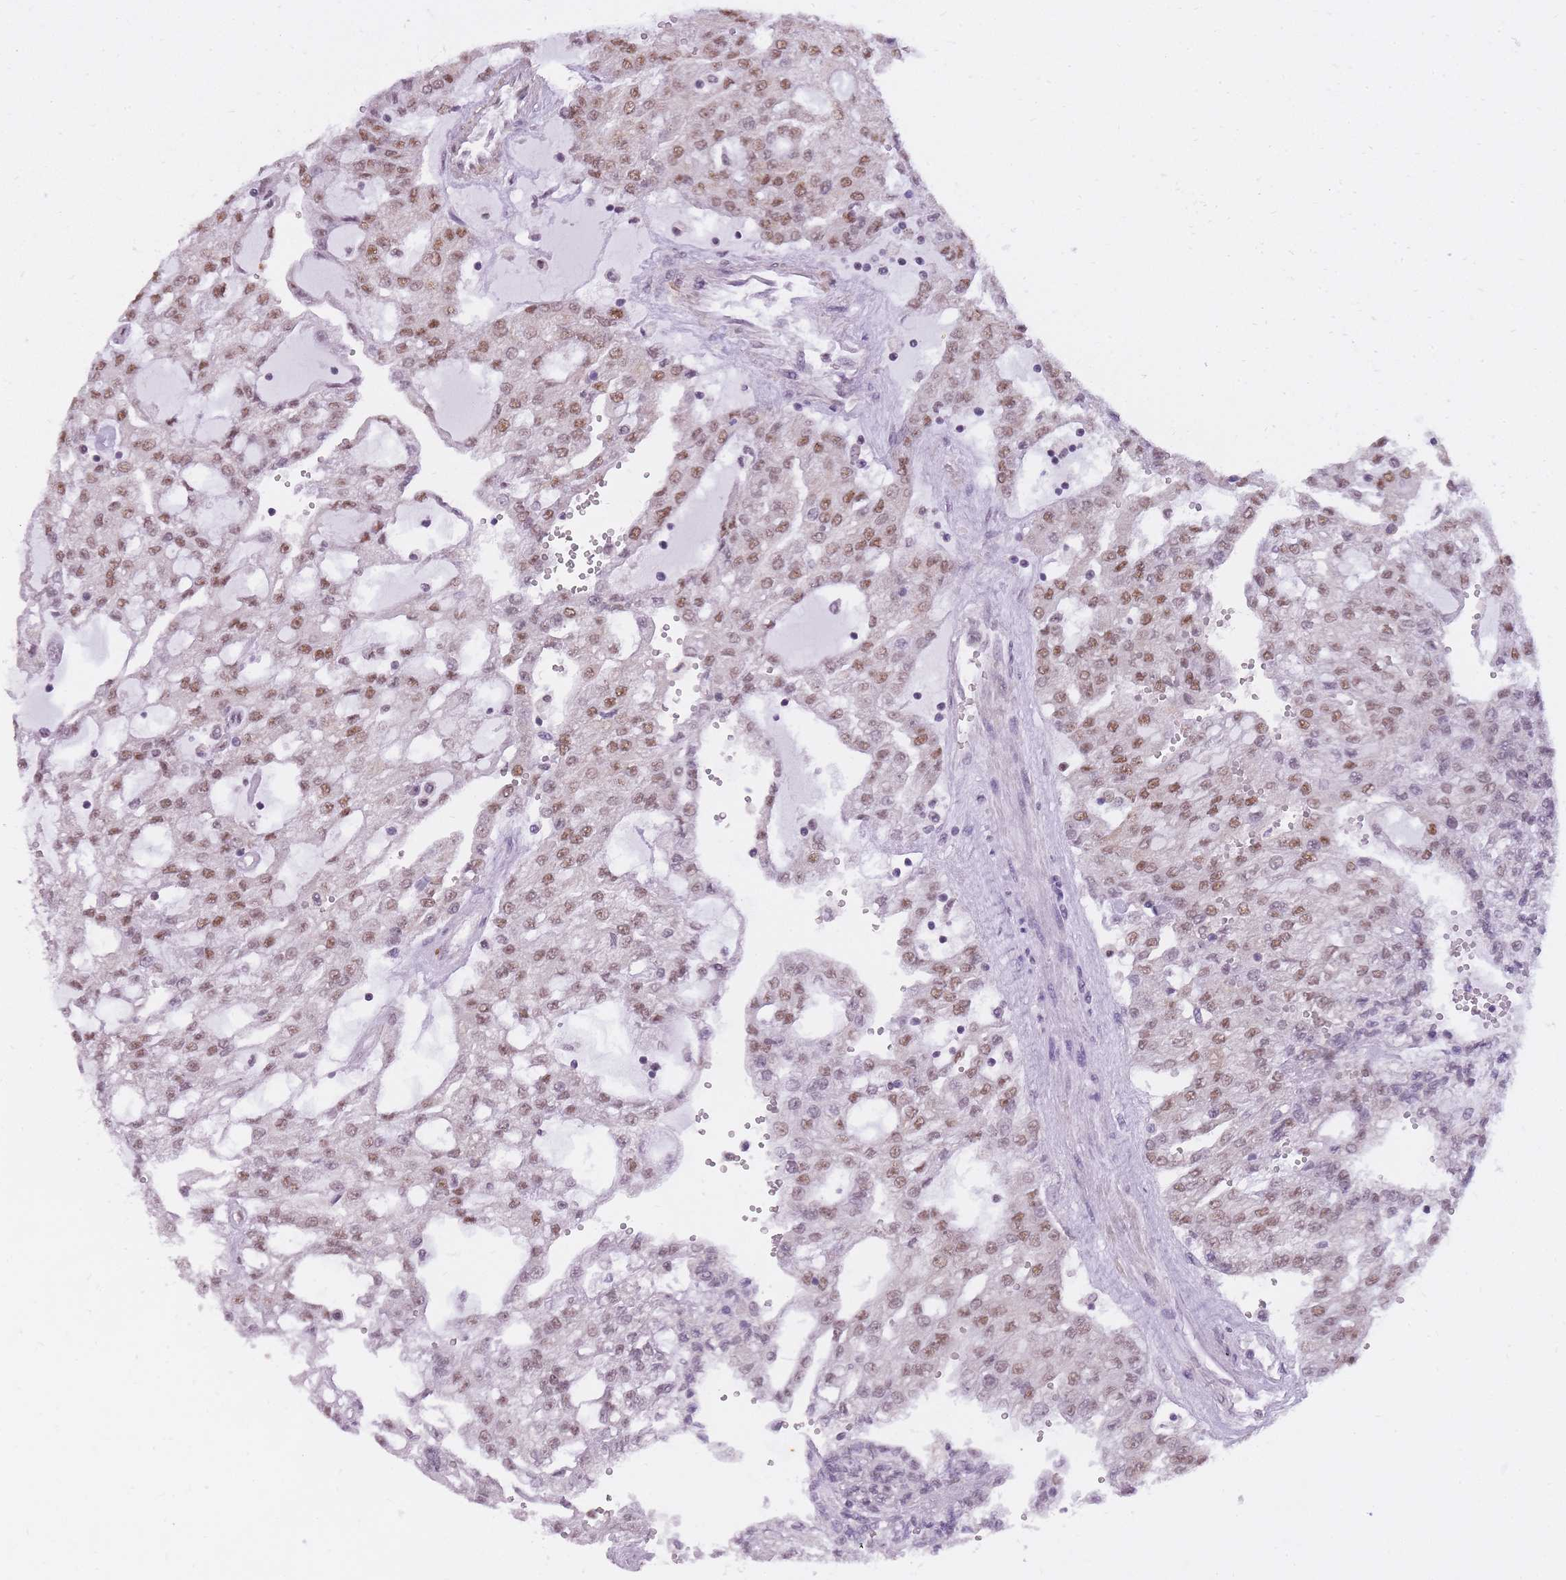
{"staining": {"intensity": "moderate", "quantity": ">75%", "location": "nuclear"}, "tissue": "renal cancer", "cell_type": "Tumor cells", "image_type": "cancer", "snomed": [{"axis": "morphology", "description": "Adenocarcinoma, NOS"}, {"axis": "topography", "description": "Kidney"}], "caption": "Protein positivity by IHC exhibits moderate nuclear expression in approximately >75% of tumor cells in renal cancer.", "gene": "TIGD1", "patient": {"sex": "male", "age": 63}}